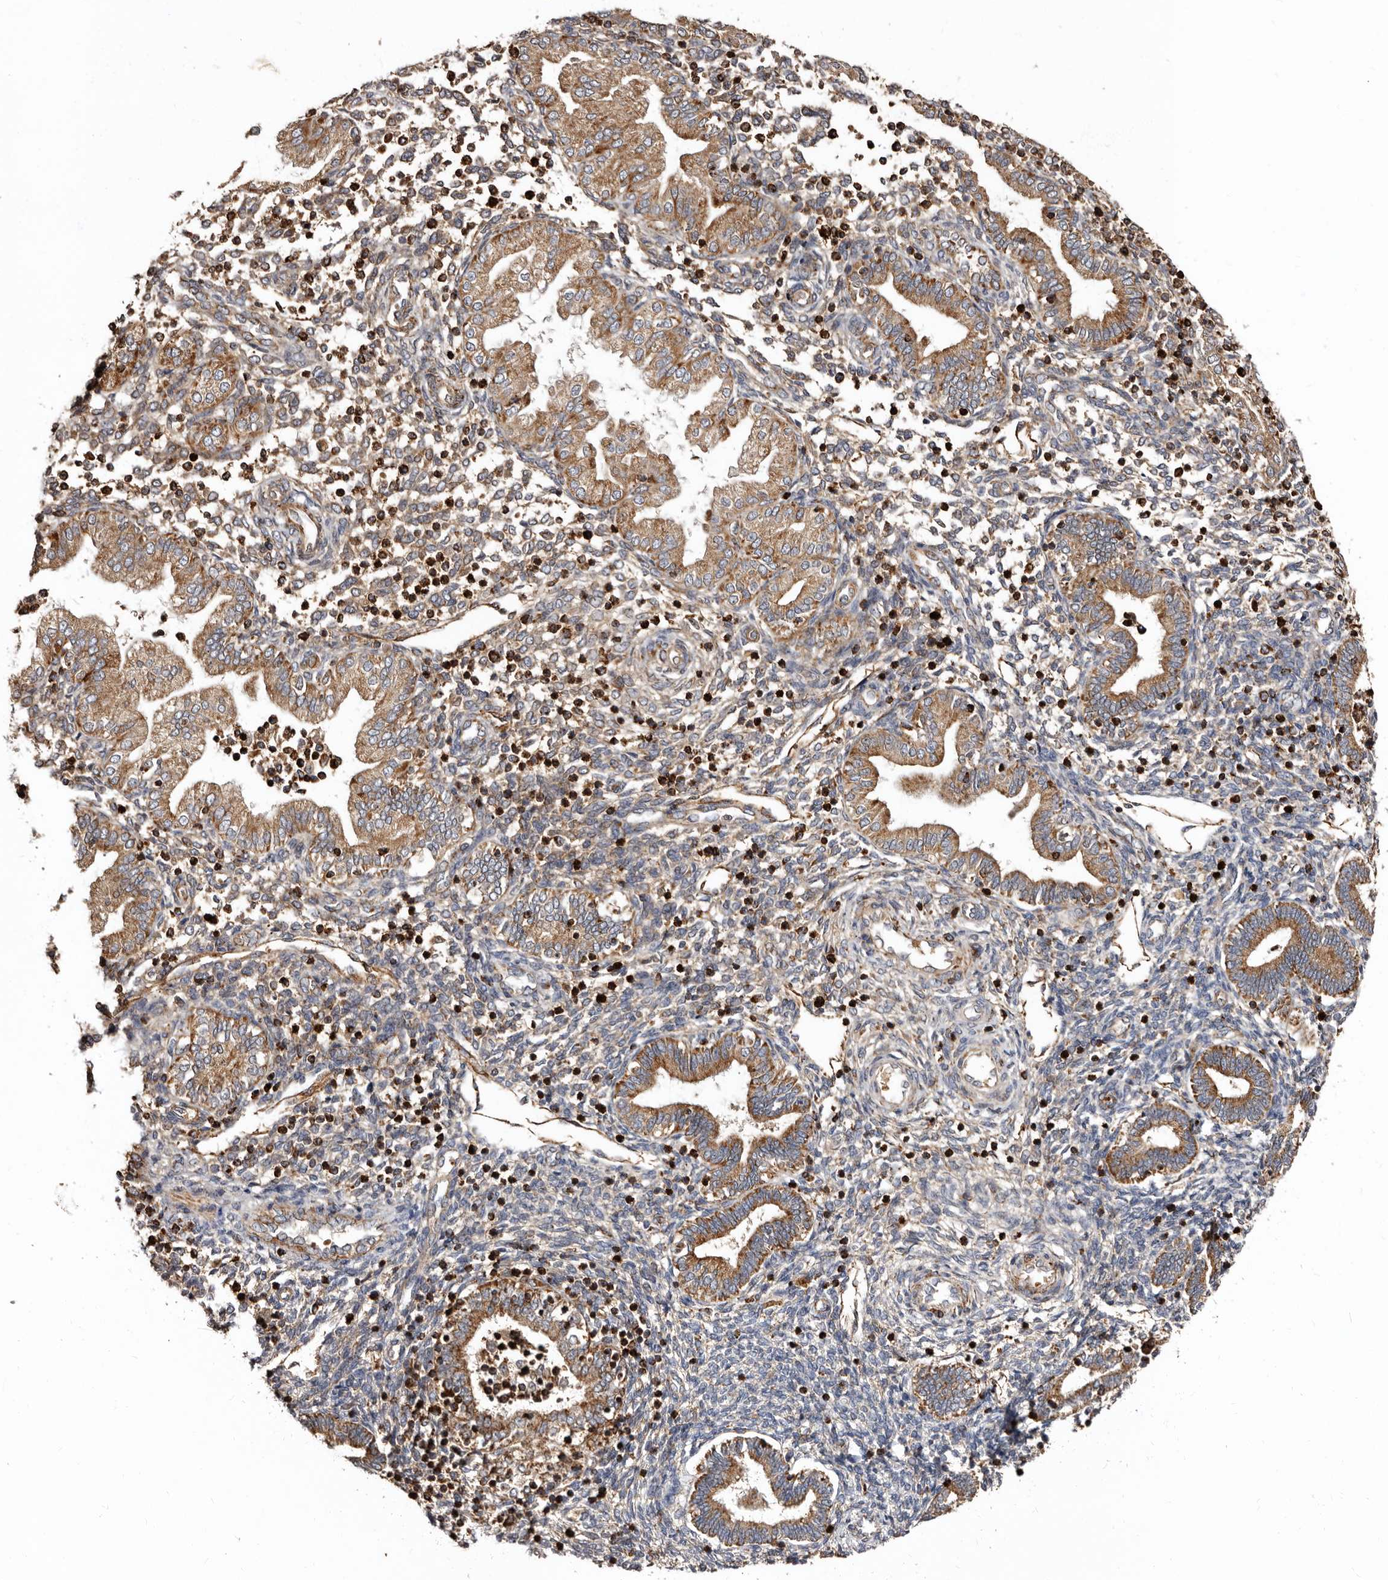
{"staining": {"intensity": "weak", "quantity": "25%-75%", "location": "cytoplasmic/membranous"}, "tissue": "endometrium", "cell_type": "Cells in endometrial stroma", "image_type": "normal", "snomed": [{"axis": "morphology", "description": "Normal tissue, NOS"}, {"axis": "topography", "description": "Endometrium"}], "caption": "Human endometrium stained for a protein (brown) displays weak cytoplasmic/membranous positive expression in approximately 25%-75% of cells in endometrial stroma.", "gene": "BAX", "patient": {"sex": "female", "age": 53}}